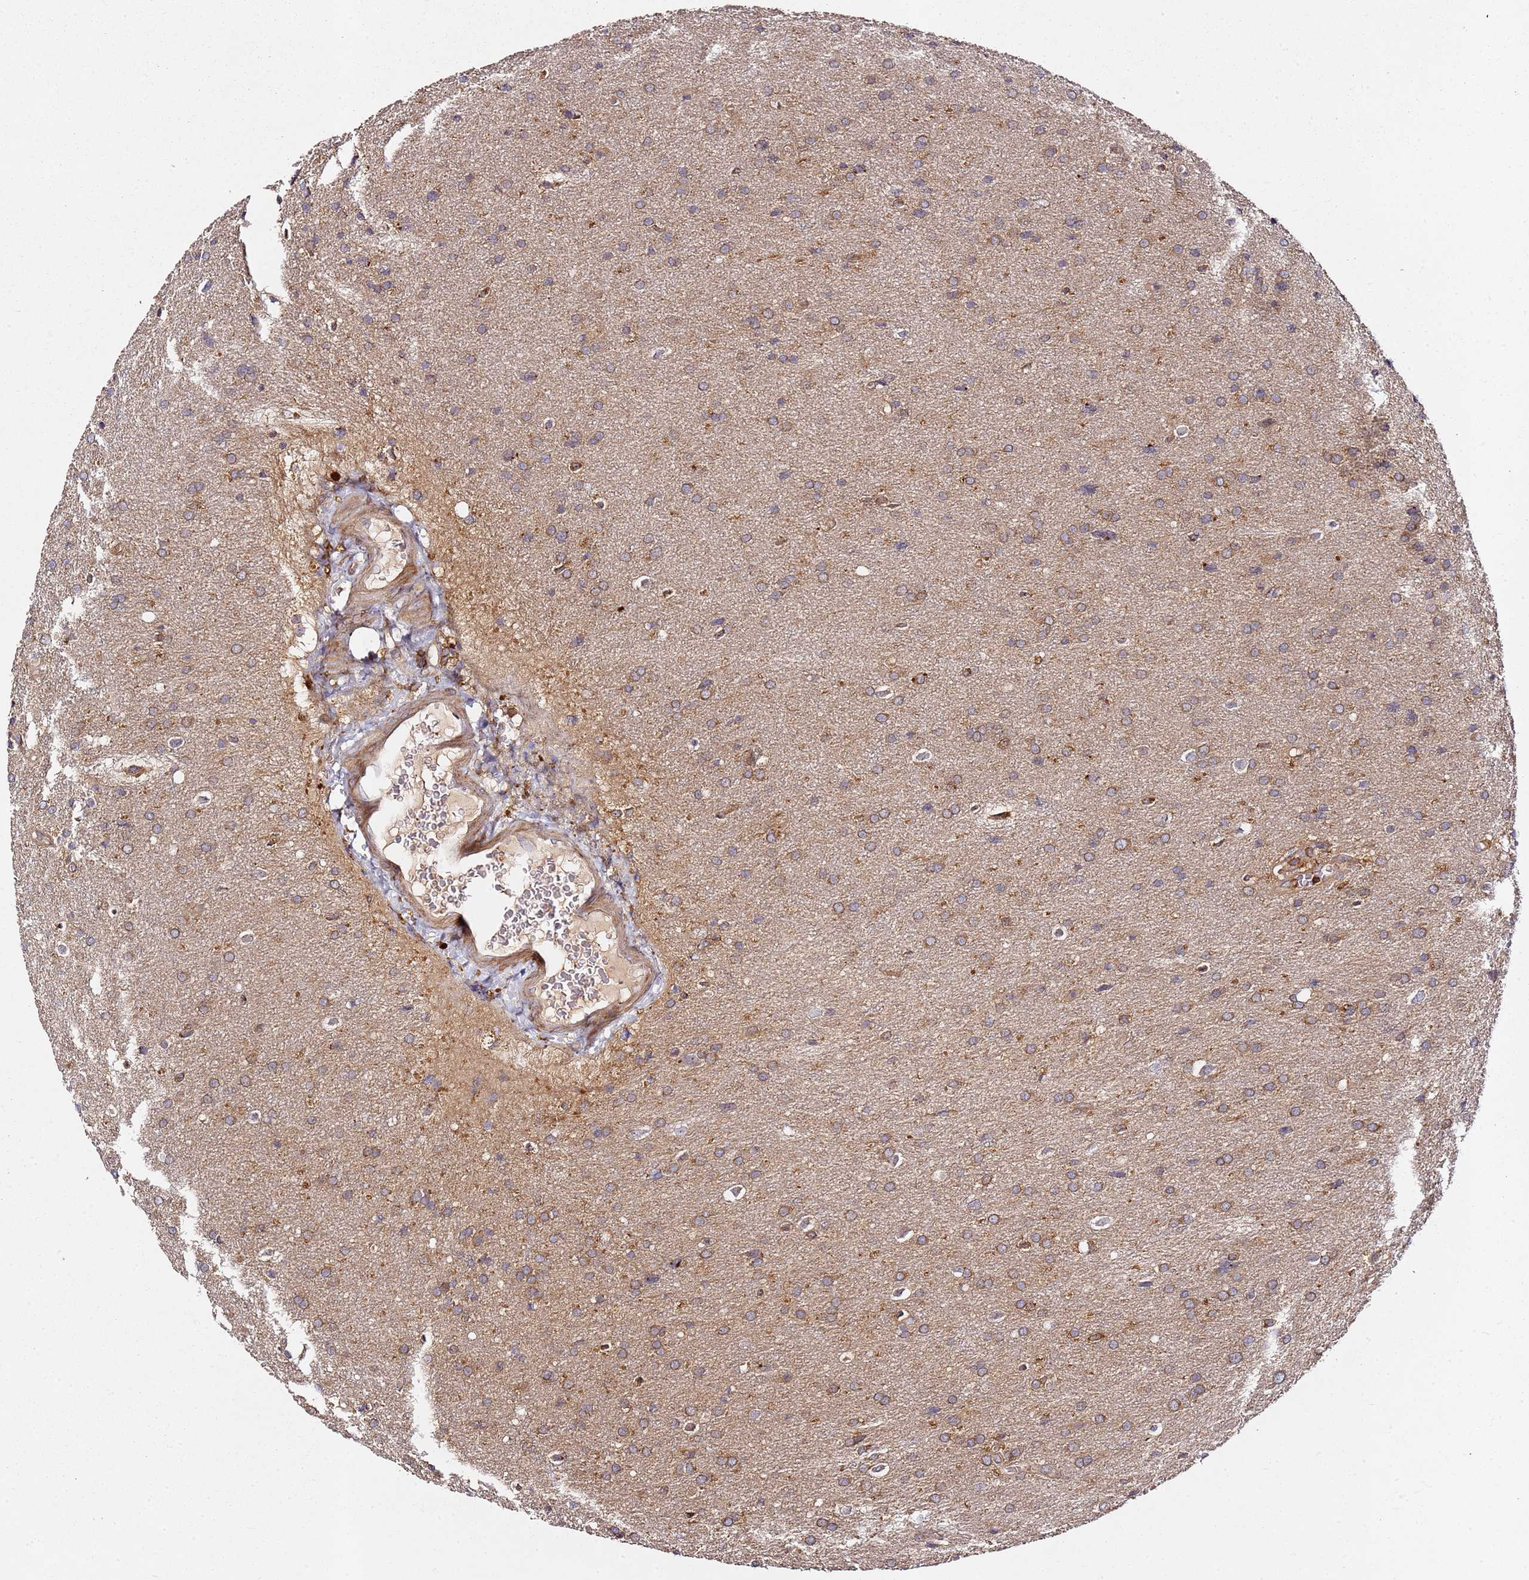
{"staining": {"intensity": "weak", "quantity": "25%-75%", "location": "cytoplasmic/membranous"}, "tissue": "glioma", "cell_type": "Tumor cells", "image_type": "cancer", "snomed": [{"axis": "morphology", "description": "Glioma, malignant, Low grade"}, {"axis": "topography", "description": "Brain"}], "caption": "Human malignant glioma (low-grade) stained with a protein marker reveals weak staining in tumor cells.", "gene": "PRMT7", "patient": {"sex": "female", "age": 32}}